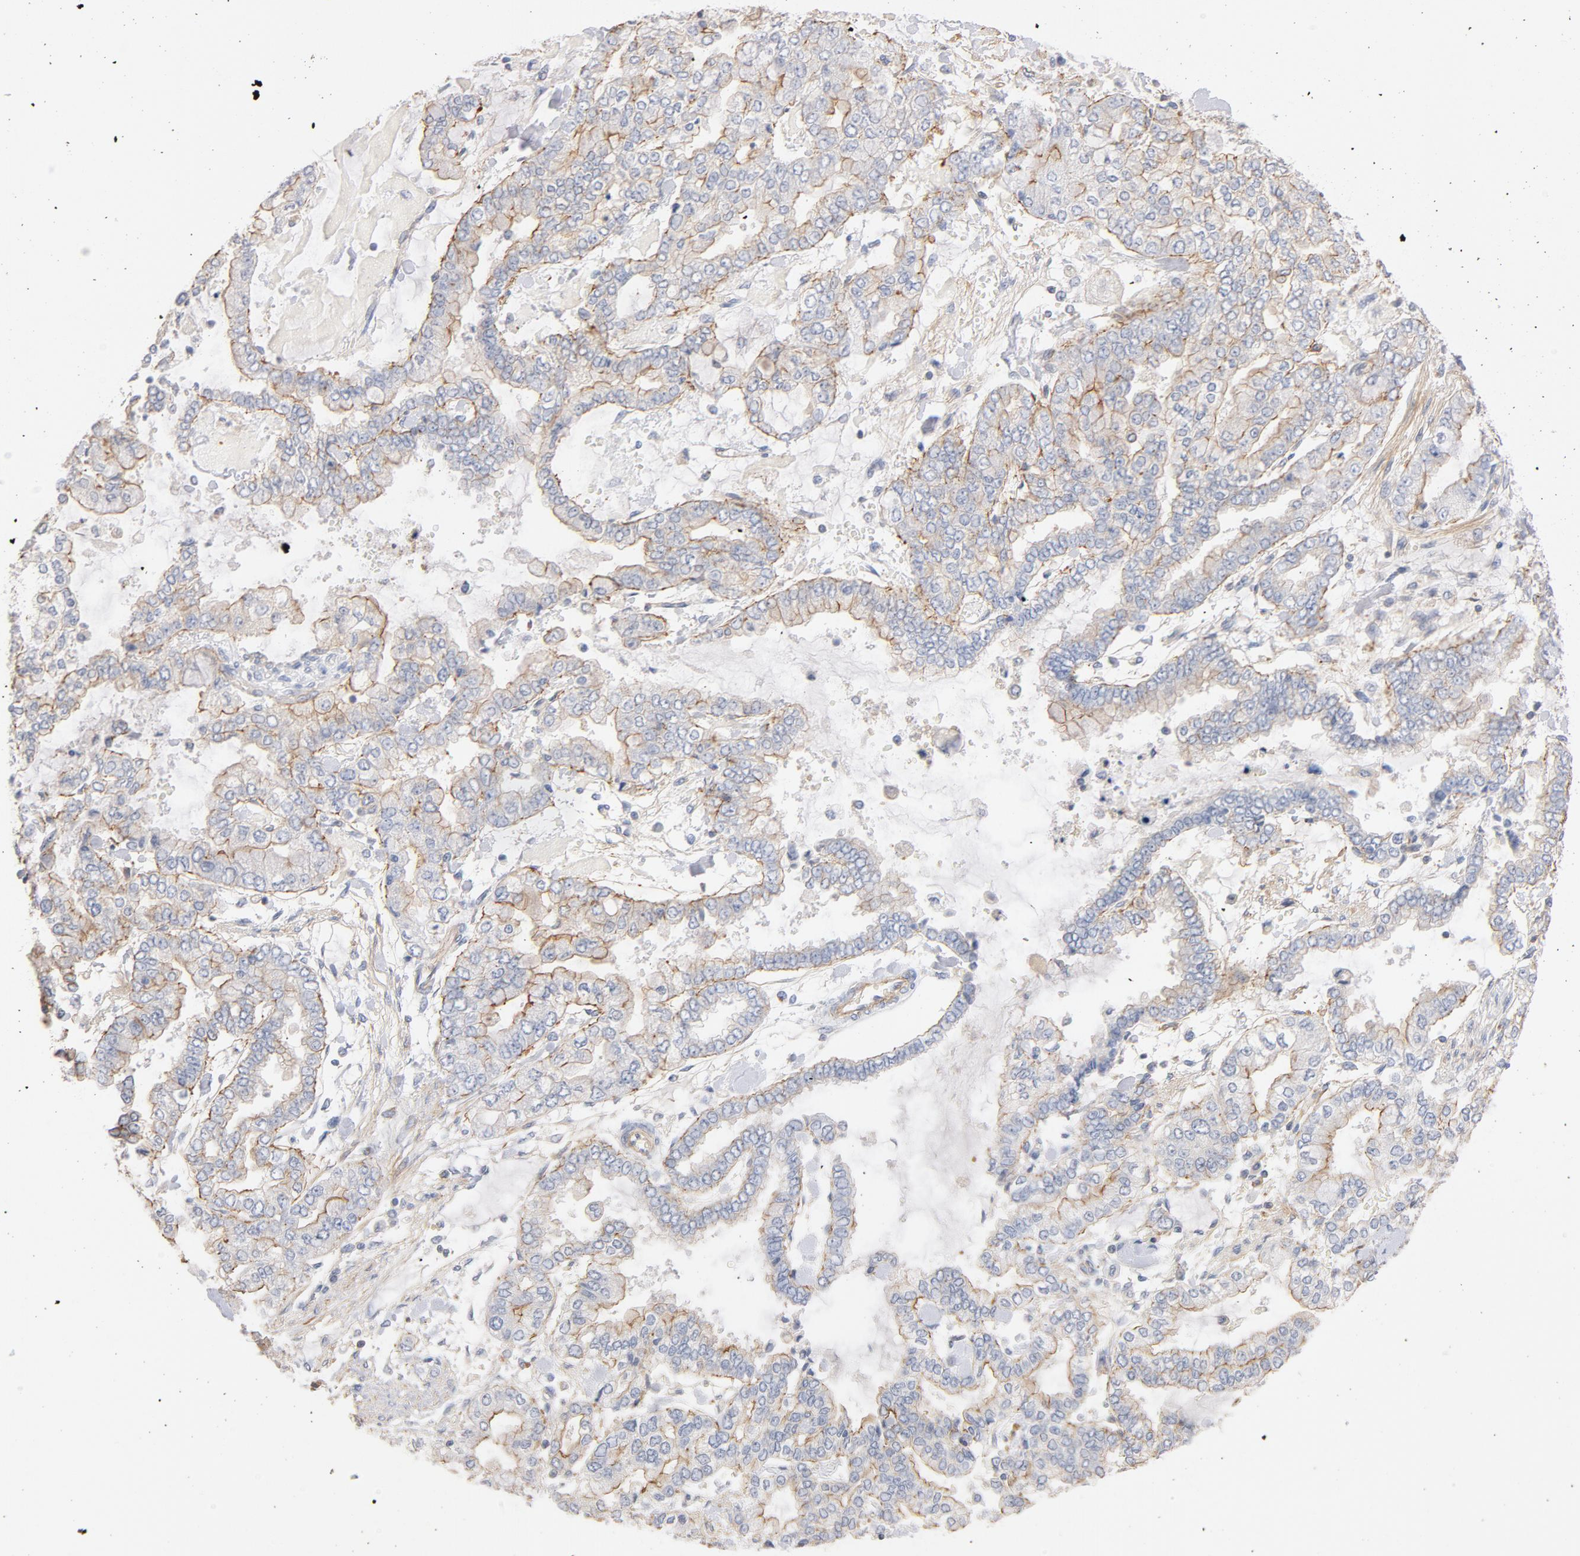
{"staining": {"intensity": "moderate", "quantity": ">75%", "location": "cytoplasmic/membranous"}, "tissue": "stomach cancer", "cell_type": "Tumor cells", "image_type": "cancer", "snomed": [{"axis": "morphology", "description": "Normal tissue, NOS"}, {"axis": "morphology", "description": "Adenocarcinoma, NOS"}, {"axis": "topography", "description": "Stomach, upper"}, {"axis": "topography", "description": "Stomach"}], "caption": "A histopathology image of human stomach cancer stained for a protein reveals moderate cytoplasmic/membranous brown staining in tumor cells.", "gene": "STRN3", "patient": {"sex": "male", "age": 76}}